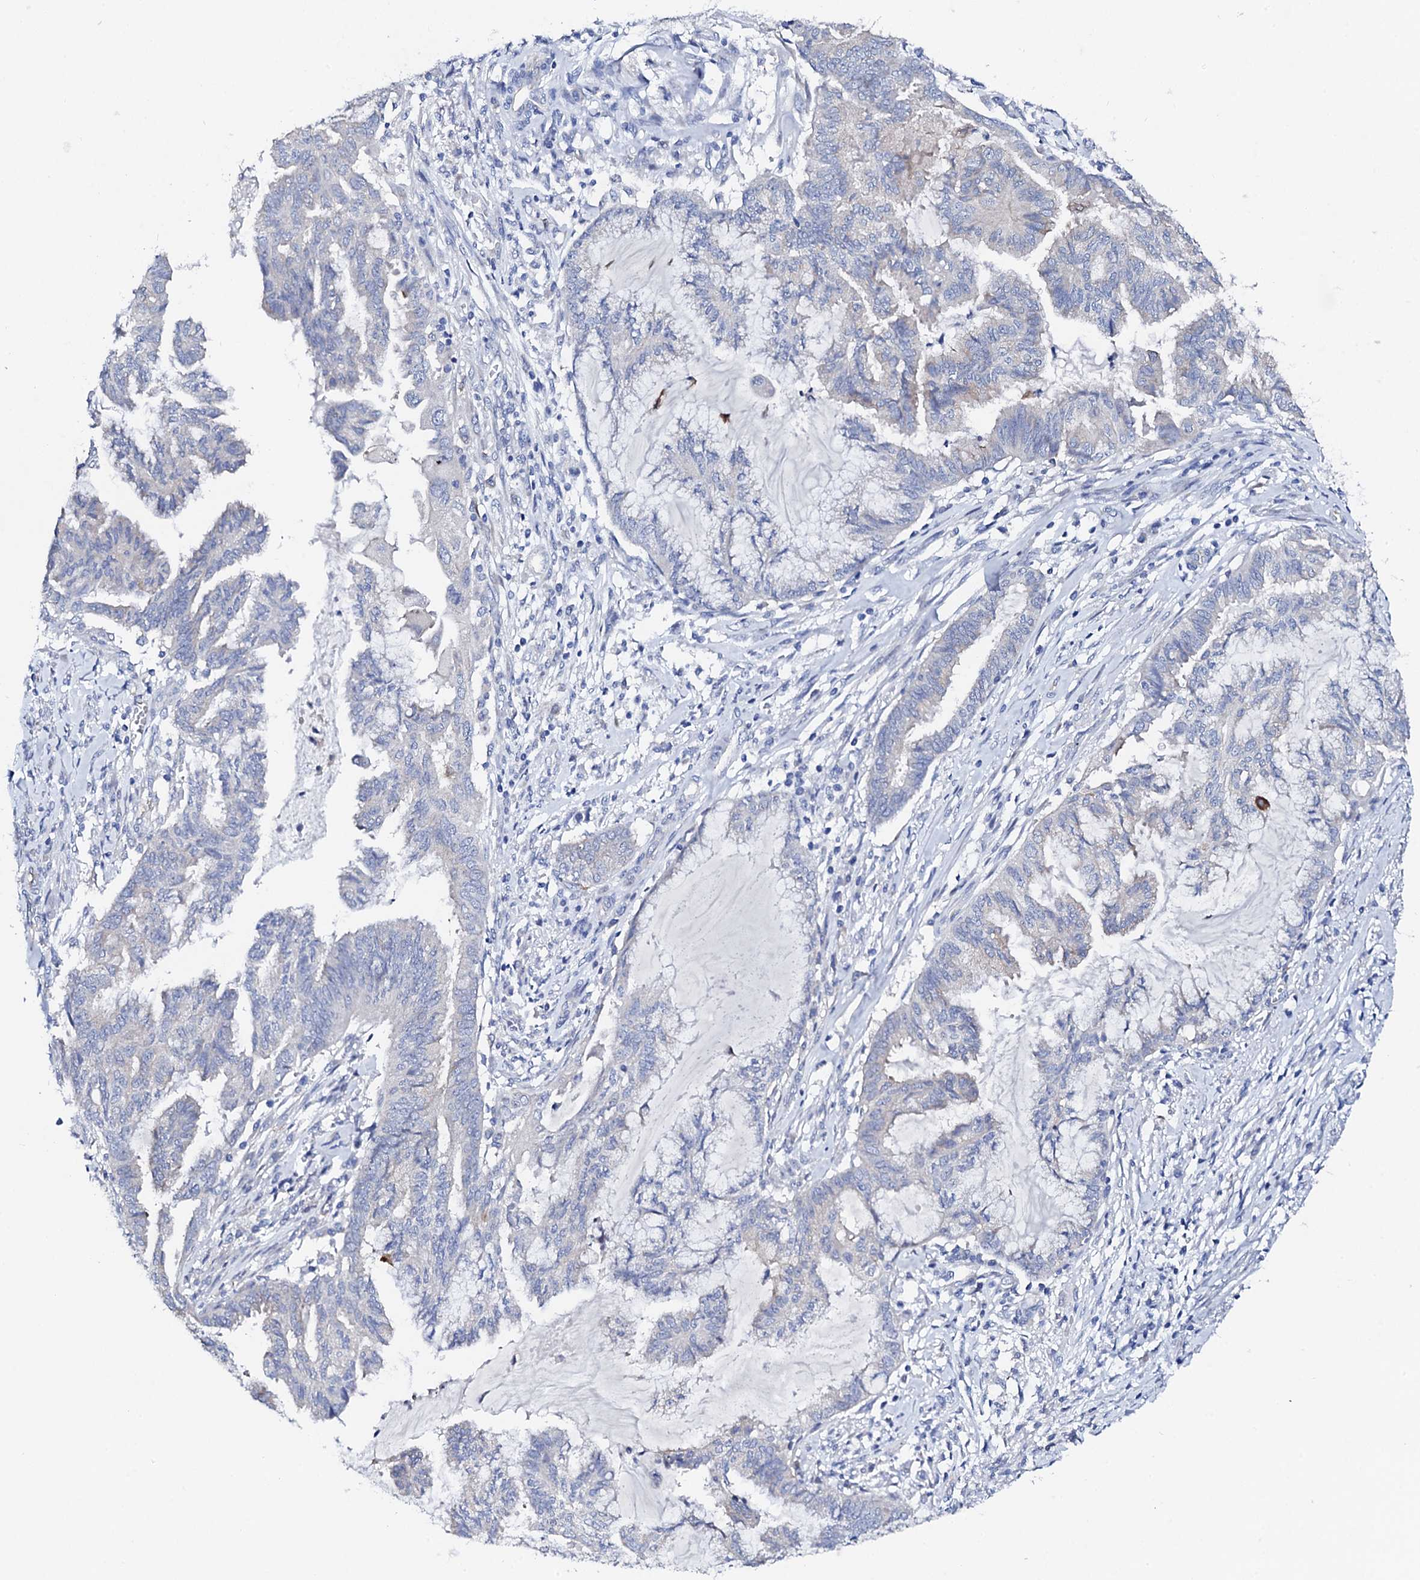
{"staining": {"intensity": "negative", "quantity": "none", "location": "none"}, "tissue": "endometrial cancer", "cell_type": "Tumor cells", "image_type": "cancer", "snomed": [{"axis": "morphology", "description": "Adenocarcinoma, NOS"}, {"axis": "topography", "description": "Endometrium"}], "caption": "DAB (3,3'-diaminobenzidine) immunohistochemical staining of endometrial cancer (adenocarcinoma) shows no significant expression in tumor cells.", "gene": "TRDN", "patient": {"sex": "female", "age": 86}}